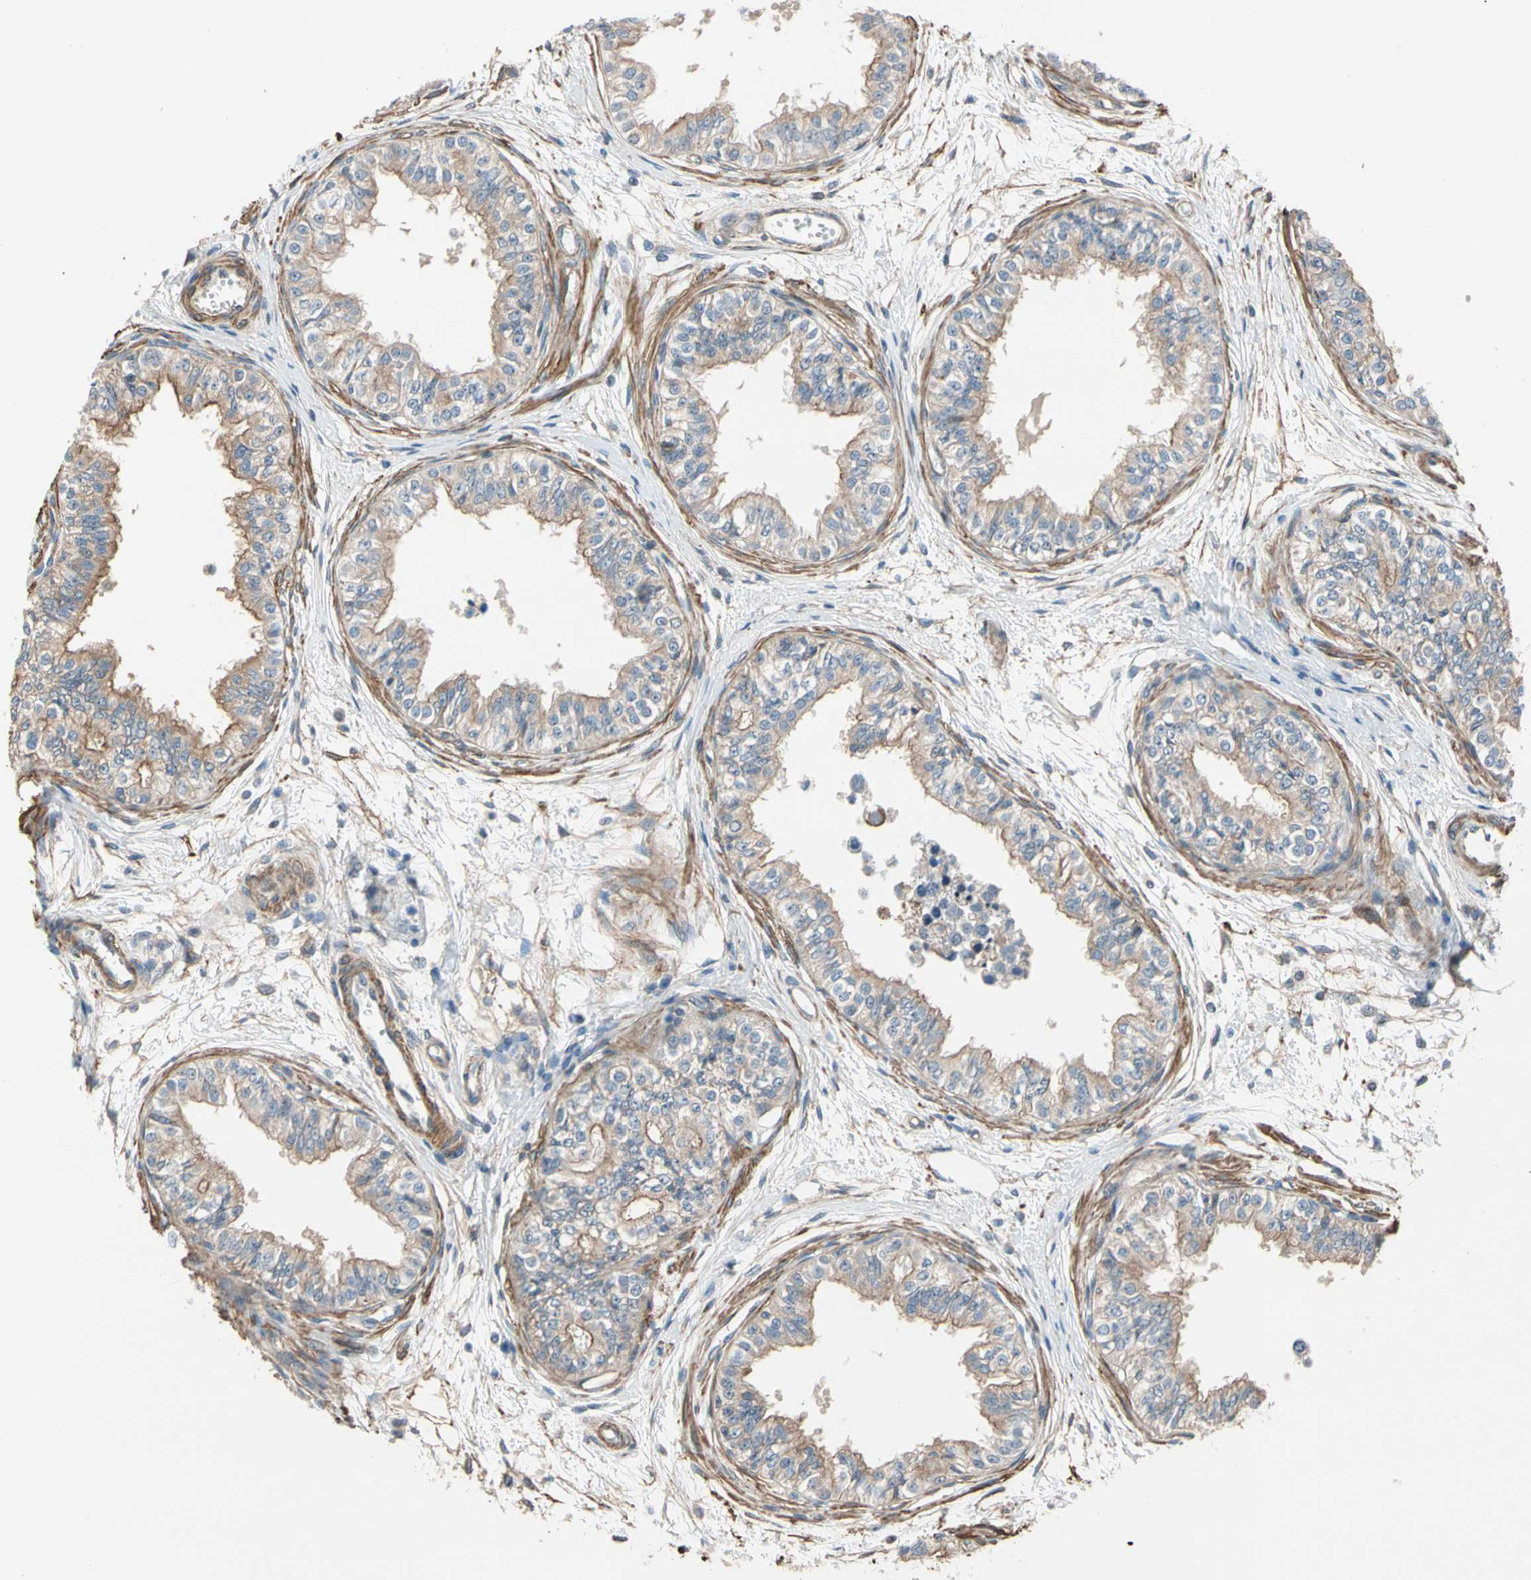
{"staining": {"intensity": "moderate", "quantity": ">75%", "location": "cytoplasmic/membranous"}, "tissue": "epididymis", "cell_type": "Glandular cells", "image_type": "normal", "snomed": [{"axis": "morphology", "description": "Normal tissue, NOS"}, {"axis": "morphology", "description": "Adenocarcinoma, metastatic, NOS"}, {"axis": "topography", "description": "Testis"}, {"axis": "topography", "description": "Epididymis"}], "caption": "Approximately >75% of glandular cells in normal human epididymis display moderate cytoplasmic/membranous protein positivity as visualized by brown immunohistochemical staining.", "gene": "LIMK2", "patient": {"sex": "male", "age": 26}}